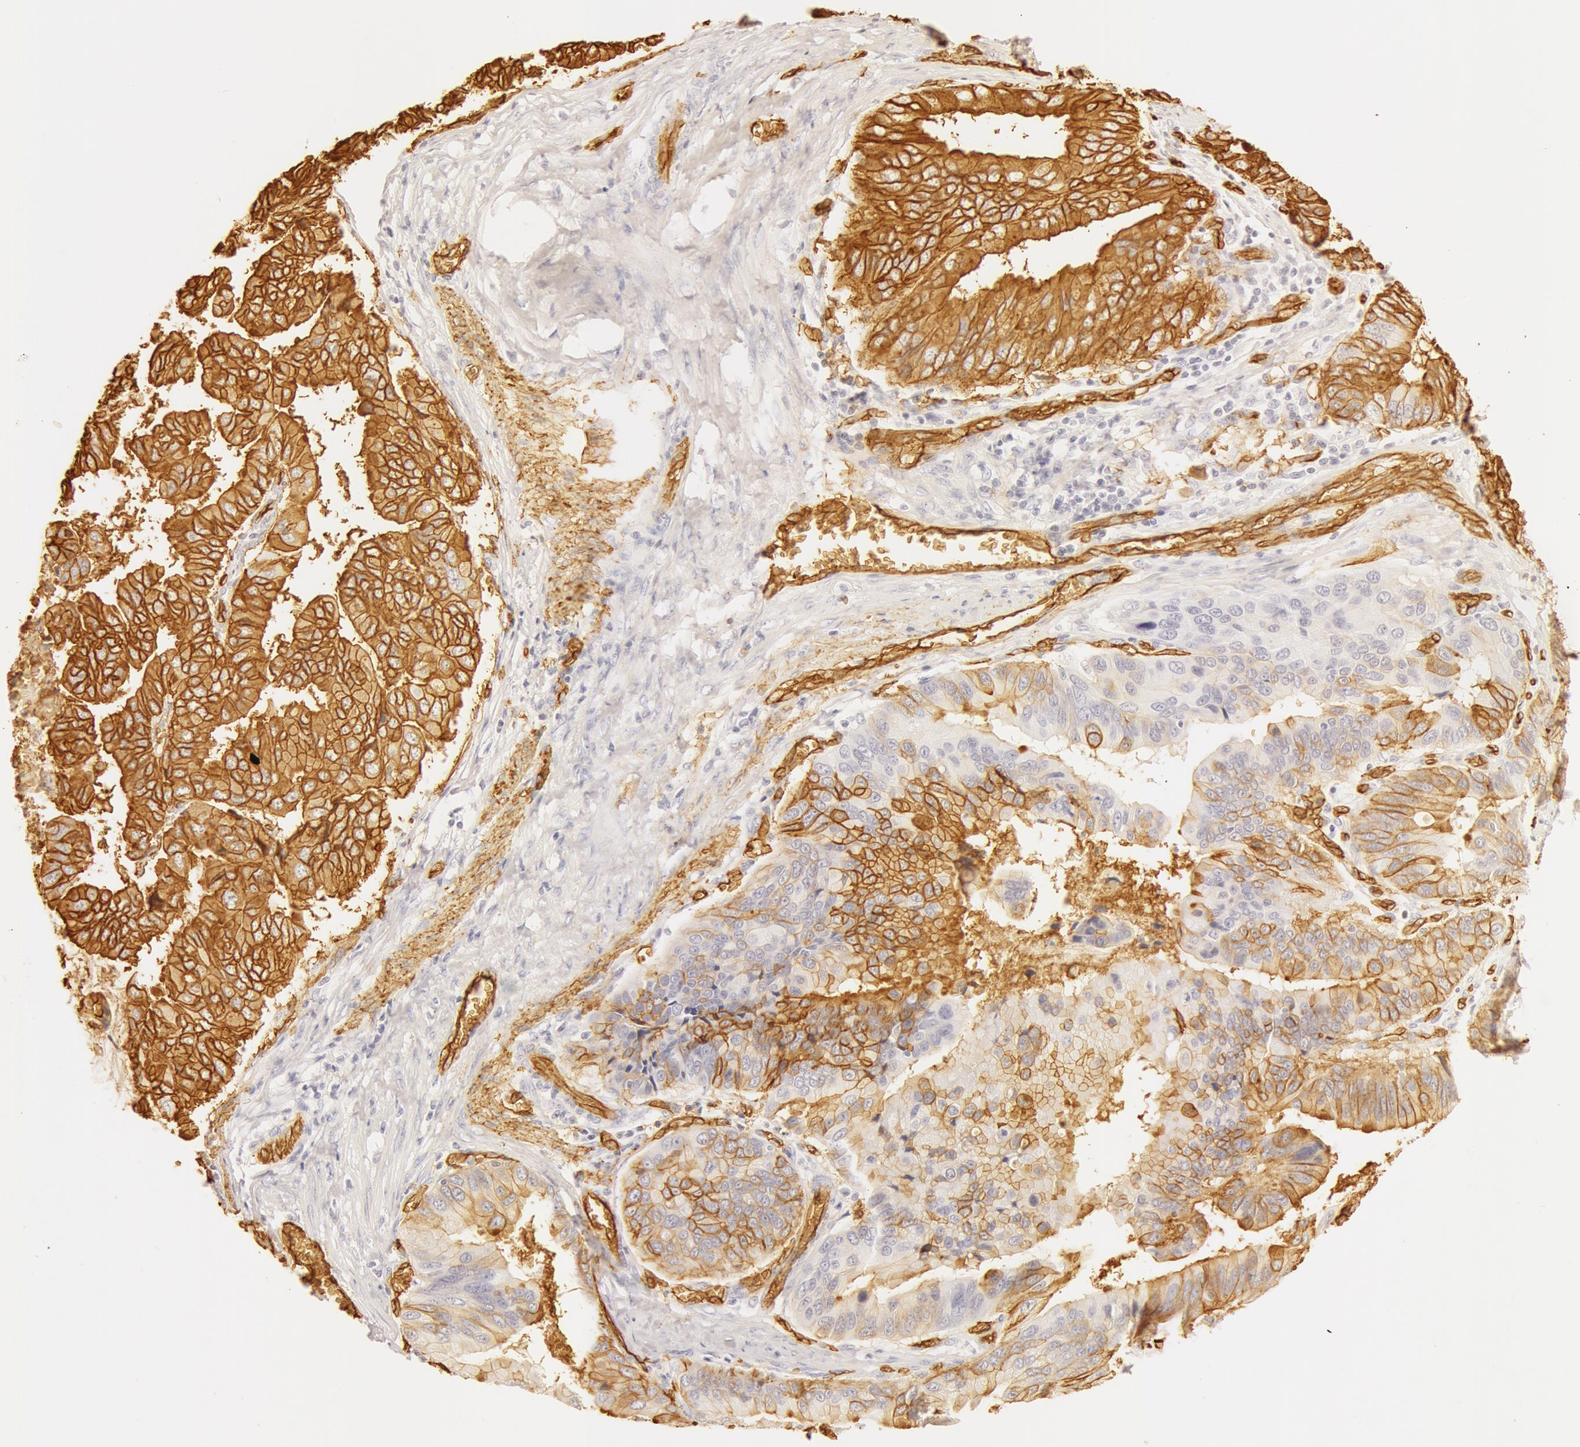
{"staining": {"intensity": "moderate", "quantity": "25%-75%", "location": "cytoplasmic/membranous"}, "tissue": "stomach cancer", "cell_type": "Tumor cells", "image_type": "cancer", "snomed": [{"axis": "morphology", "description": "Adenocarcinoma, NOS"}, {"axis": "topography", "description": "Stomach, upper"}], "caption": "A medium amount of moderate cytoplasmic/membranous expression is identified in approximately 25%-75% of tumor cells in stomach cancer (adenocarcinoma) tissue.", "gene": "AQP1", "patient": {"sex": "male", "age": 80}}